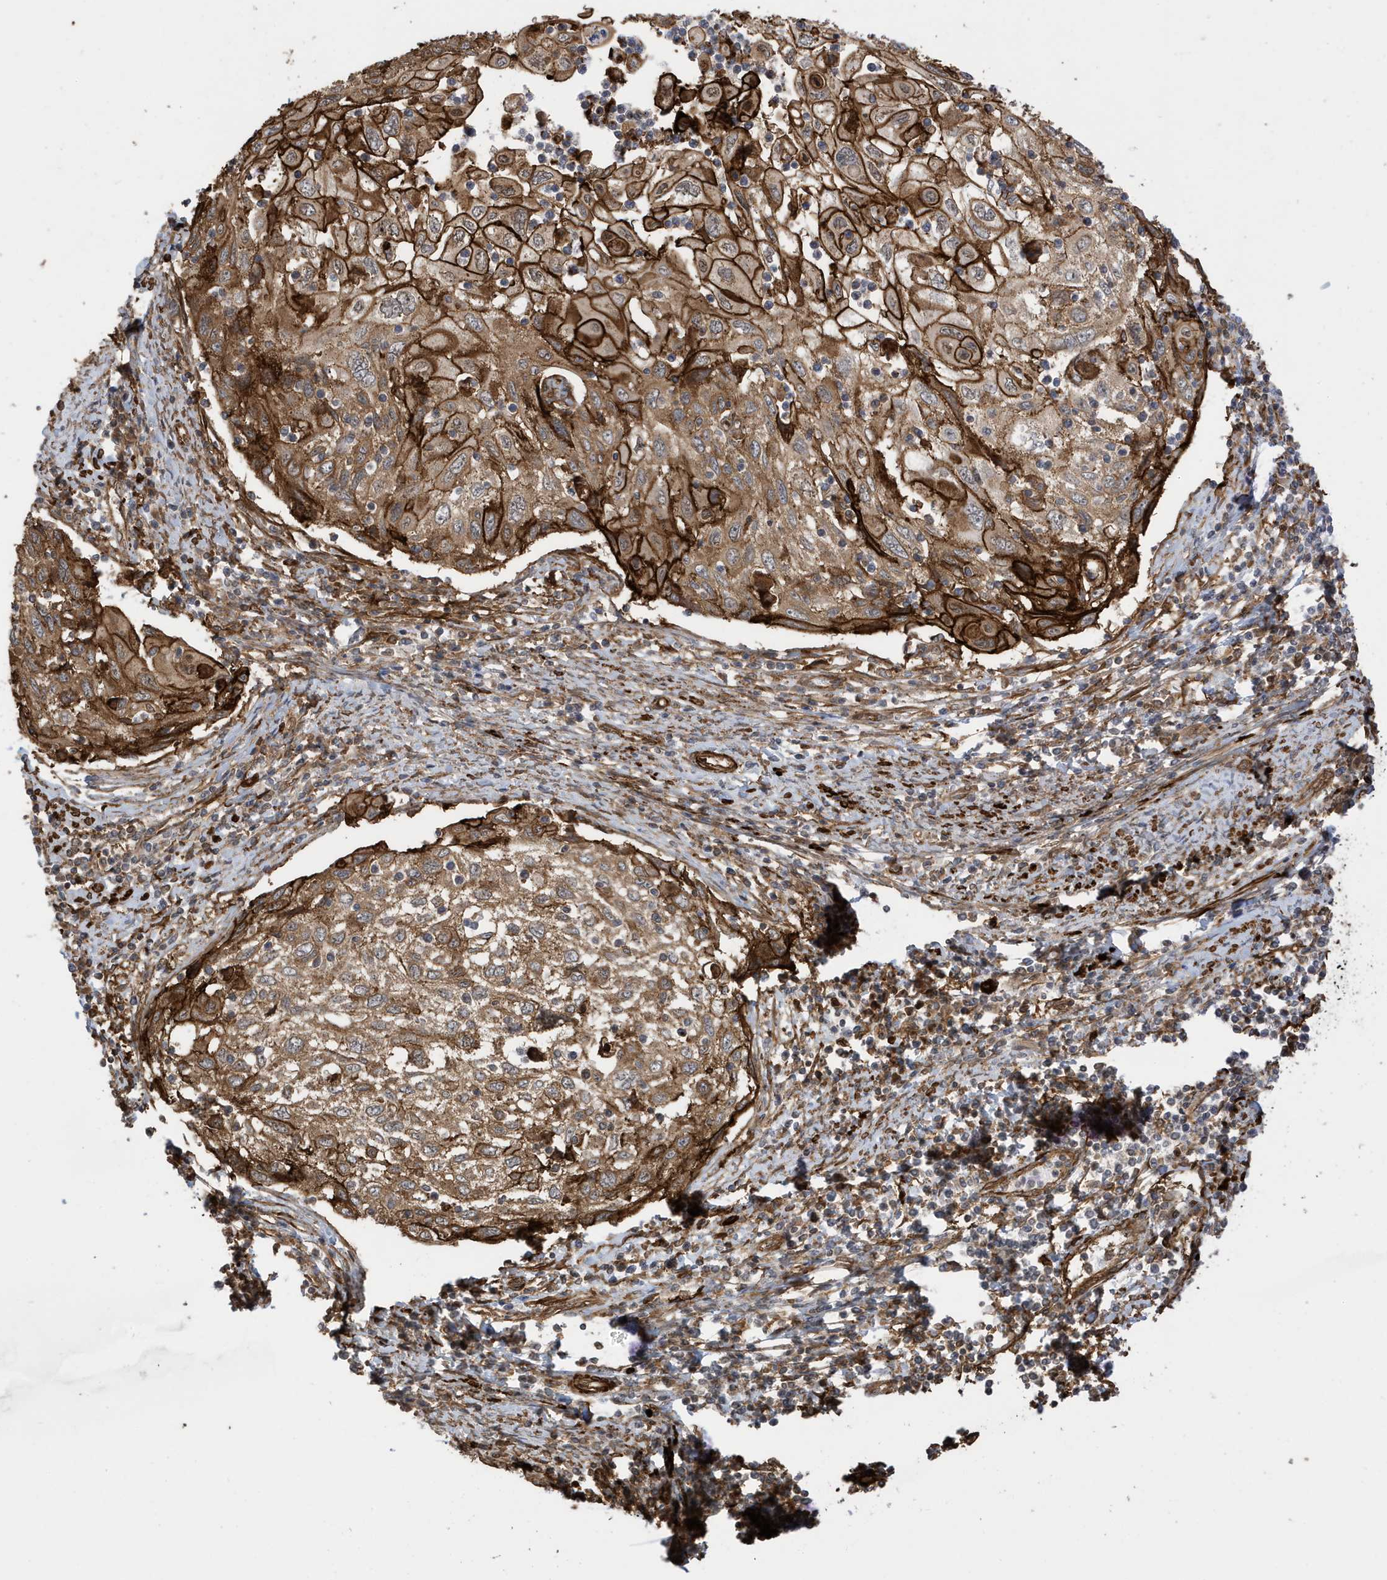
{"staining": {"intensity": "moderate", "quantity": ">75%", "location": "cytoplasmic/membranous"}, "tissue": "cervical cancer", "cell_type": "Tumor cells", "image_type": "cancer", "snomed": [{"axis": "morphology", "description": "Squamous cell carcinoma, NOS"}, {"axis": "topography", "description": "Cervix"}], "caption": "DAB immunohistochemical staining of human cervical squamous cell carcinoma displays moderate cytoplasmic/membranous protein expression in about >75% of tumor cells.", "gene": "CDC42EP3", "patient": {"sex": "female", "age": 70}}